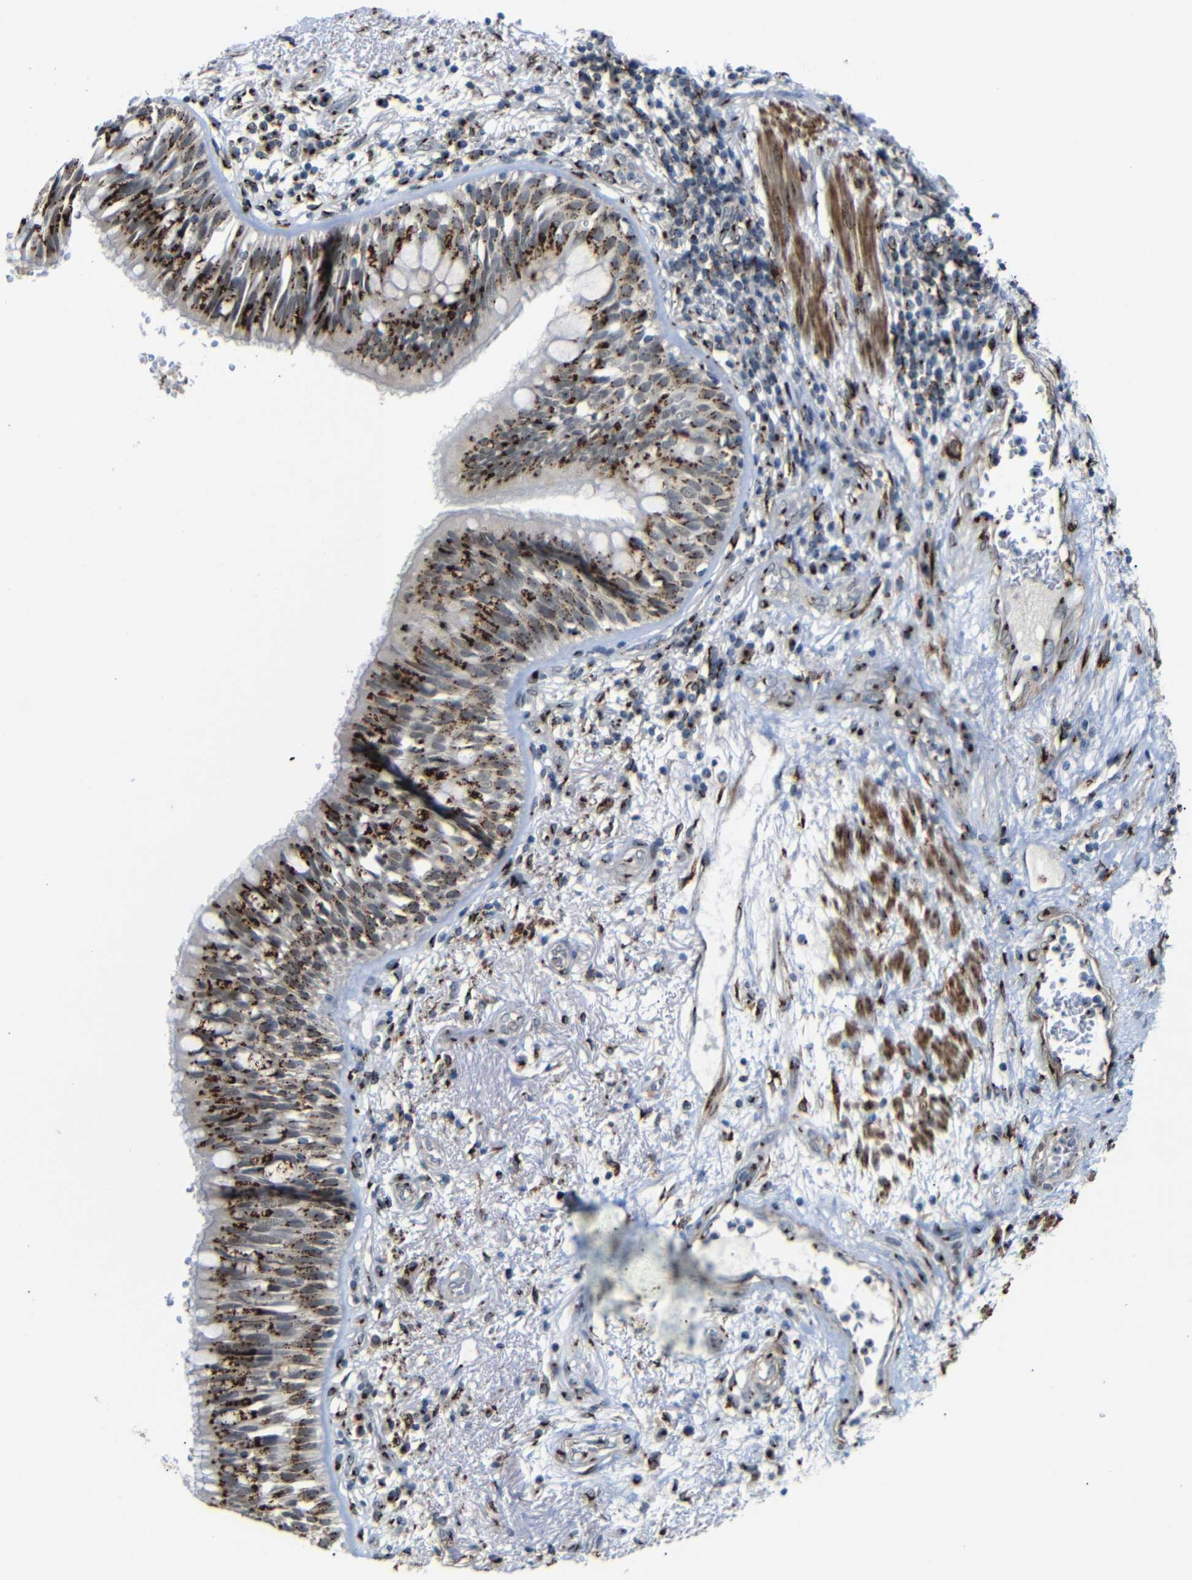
{"staining": {"intensity": "strong", "quantity": ">75%", "location": "cytoplasmic/membranous"}, "tissue": "bronchus", "cell_type": "Respiratory epithelial cells", "image_type": "normal", "snomed": [{"axis": "morphology", "description": "Normal tissue, NOS"}, {"axis": "morphology", "description": "Adenocarcinoma, NOS"}, {"axis": "morphology", "description": "Adenocarcinoma, metastatic, NOS"}, {"axis": "topography", "description": "Lymph node"}, {"axis": "topography", "description": "Bronchus"}, {"axis": "topography", "description": "Lung"}], "caption": "Strong cytoplasmic/membranous expression is identified in about >75% of respiratory epithelial cells in benign bronchus.", "gene": "TGOLN2", "patient": {"sex": "female", "age": 54}}